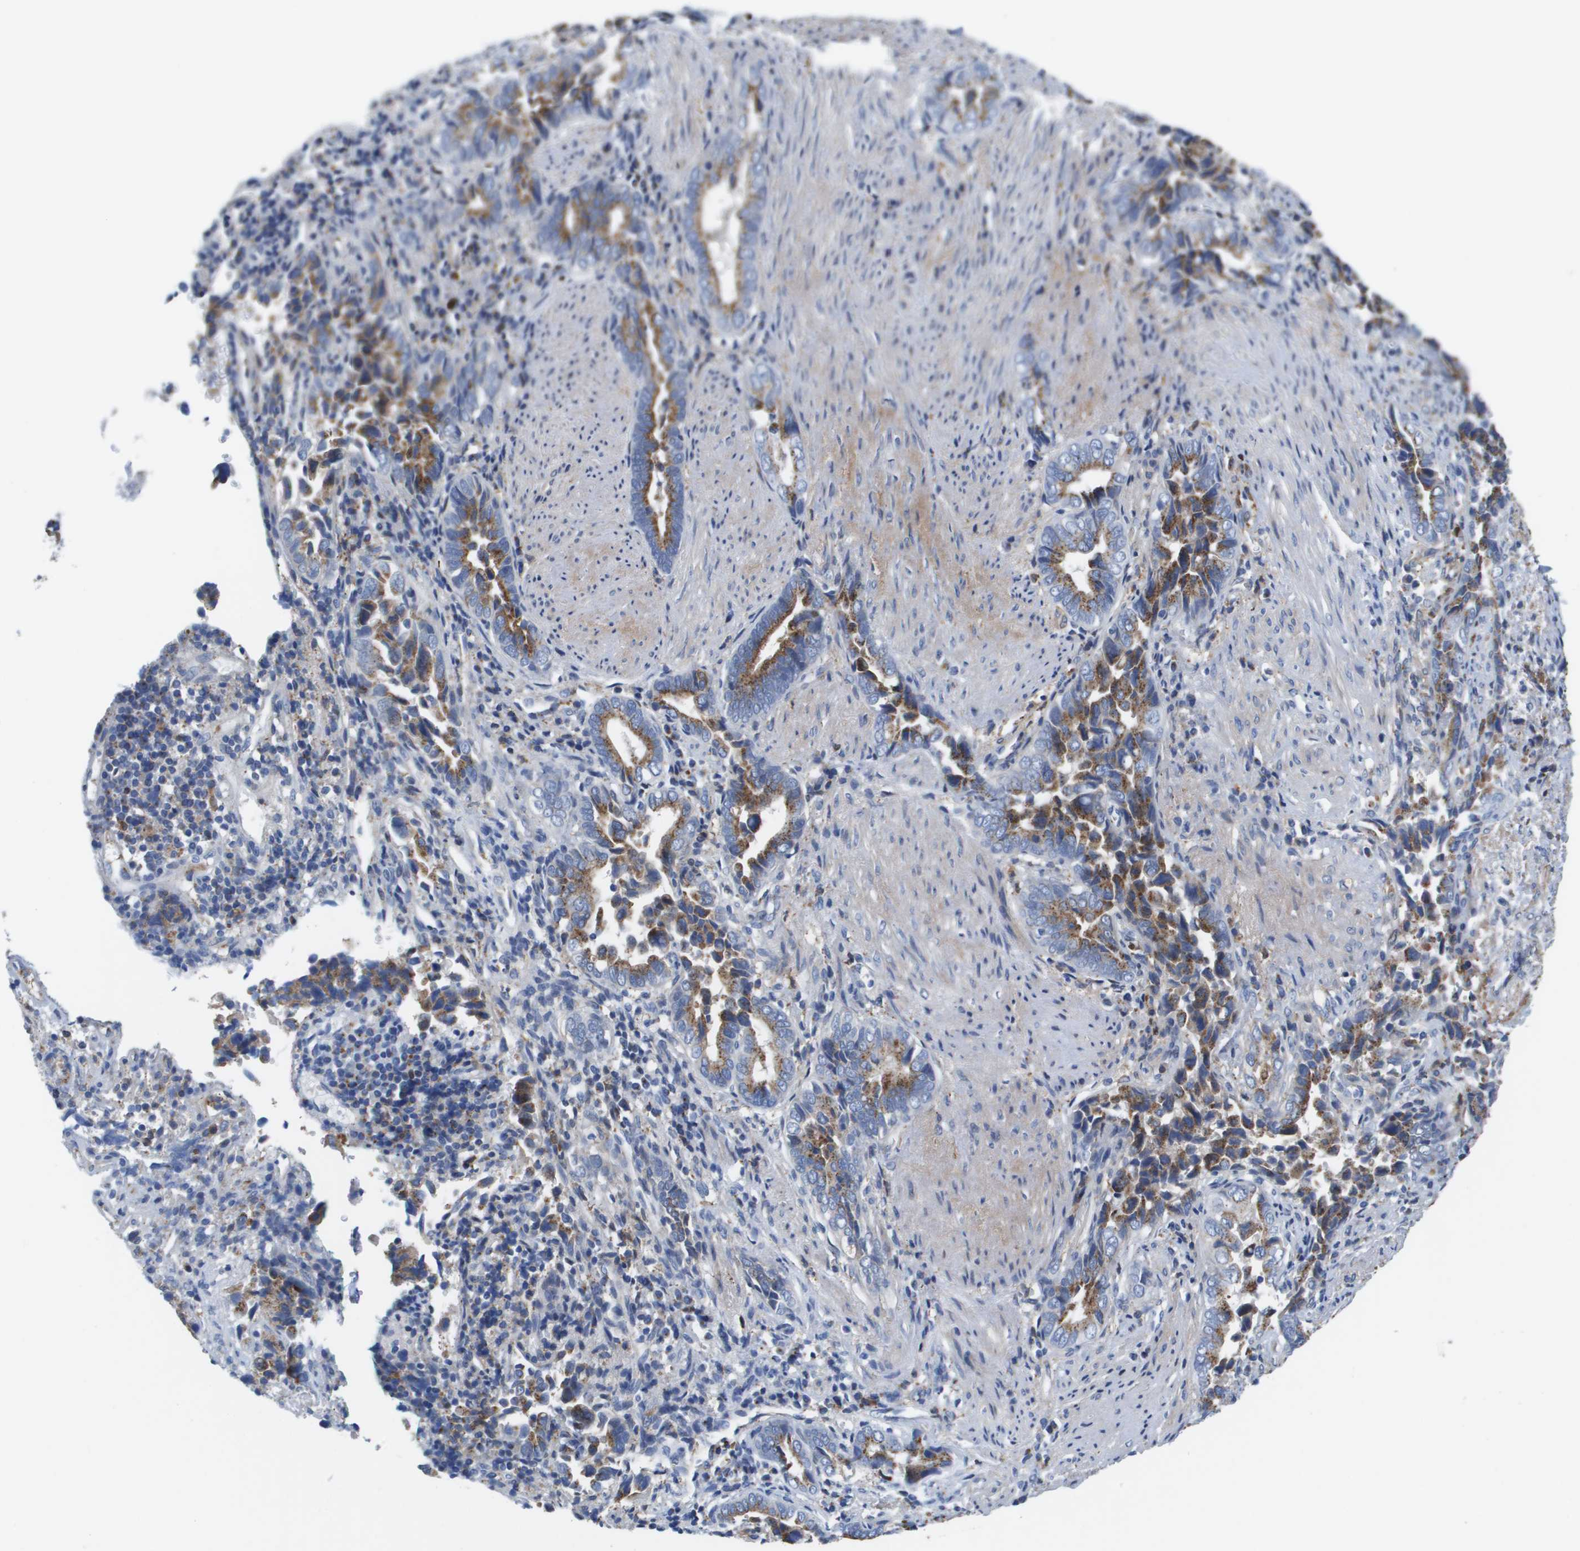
{"staining": {"intensity": "moderate", "quantity": ">75%", "location": "cytoplasmic/membranous"}, "tissue": "liver cancer", "cell_type": "Tumor cells", "image_type": "cancer", "snomed": [{"axis": "morphology", "description": "Cholangiocarcinoma"}, {"axis": "topography", "description": "Liver"}], "caption": "Human liver cancer stained for a protein (brown) demonstrates moderate cytoplasmic/membranous positive positivity in about >75% of tumor cells.", "gene": "SLC37A2", "patient": {"sex": "female", "age": 79}}